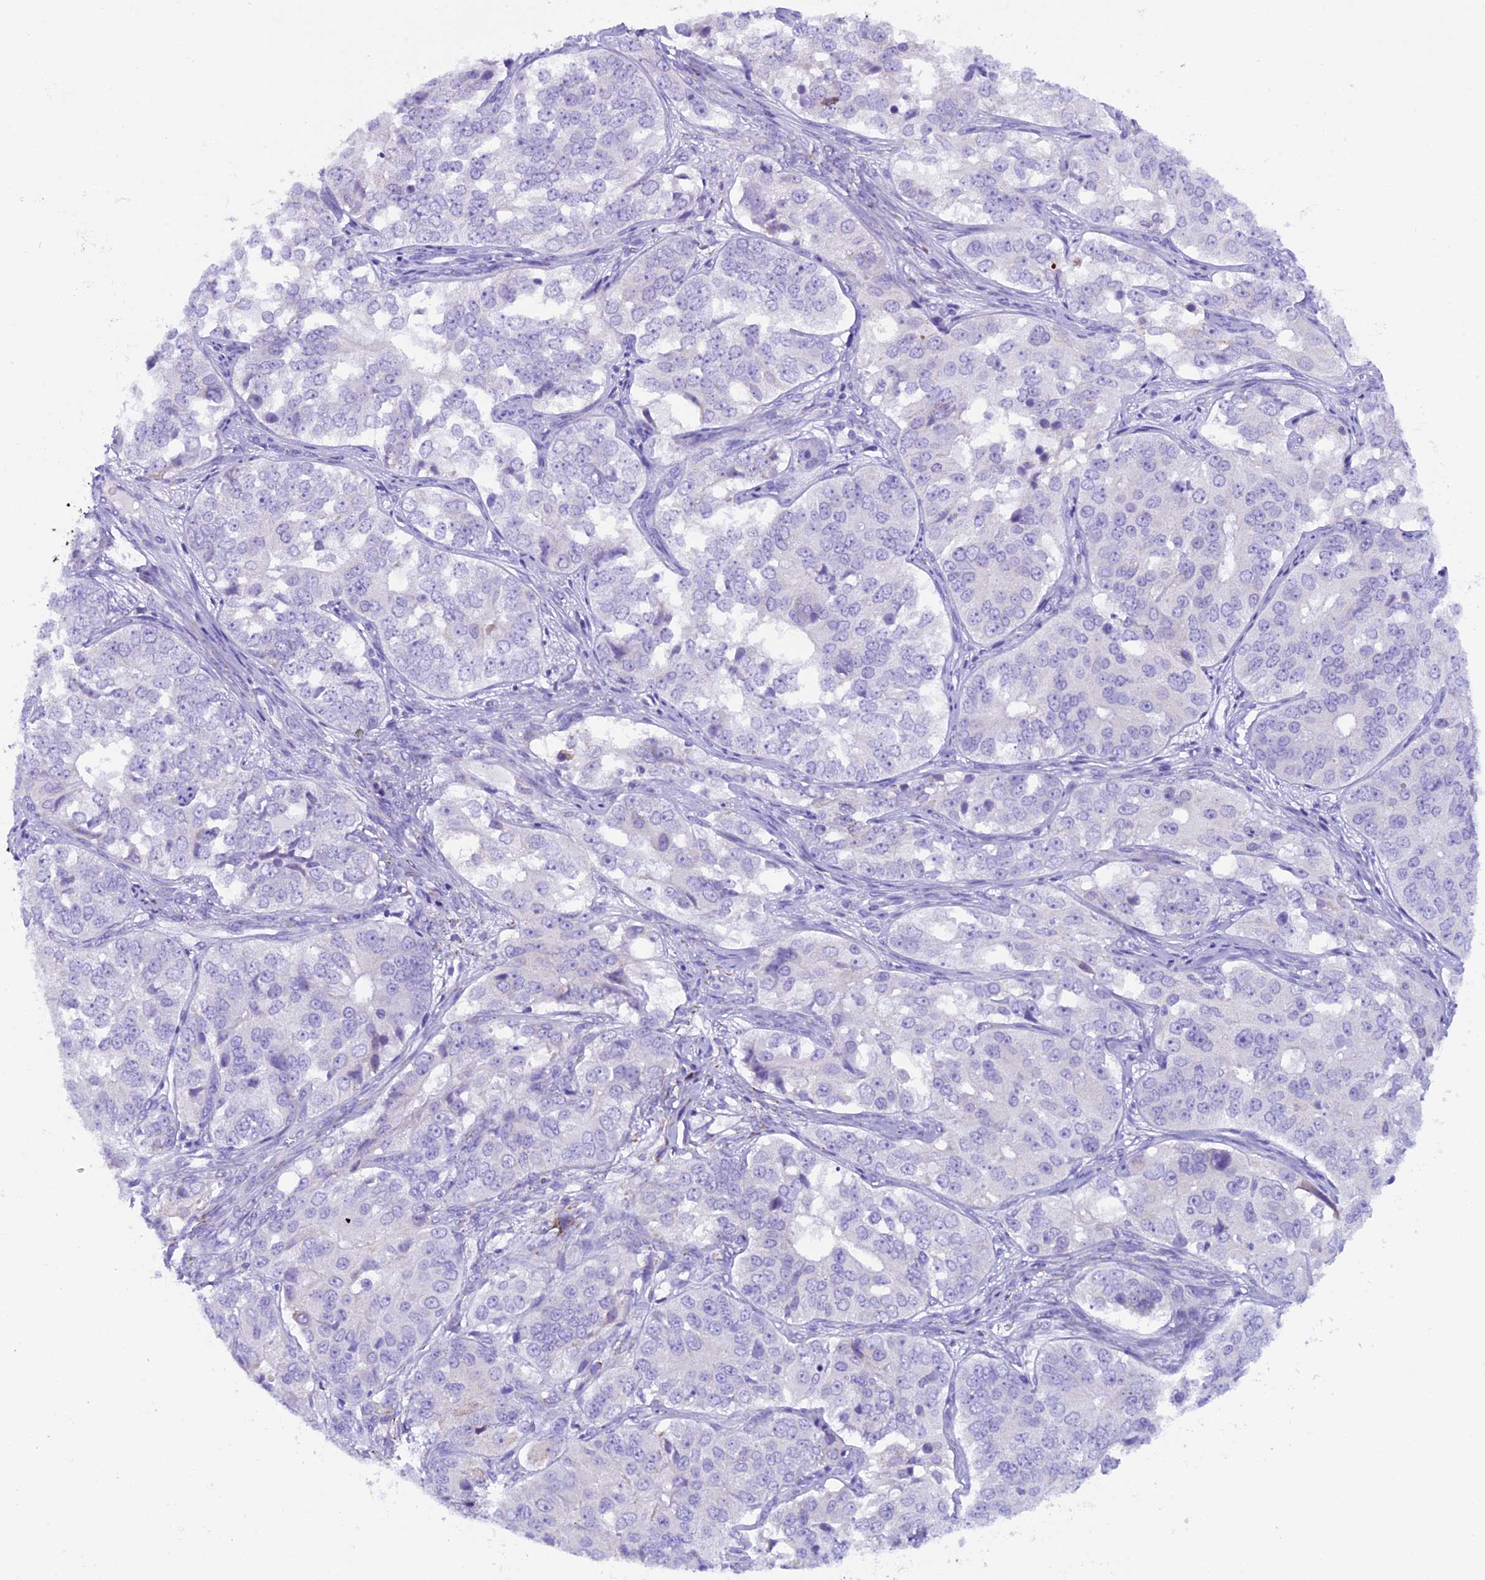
{"staining": {"intensity": "negative", "quantity": "none", "location": "none"}, "tissue": "ovarian cancer", "cell_type": "Tumor cells", "image_type": "cancer", "snomed": [{"axis": "morphology", "description": "Carcinoma, endometroid"}, {"axis": "topography", "description": "Ovary"}], "caption": "Protein analysis of ovarian cancer displays no significant staining in tumor cells.", "gene": "RTTN", "patient": {"sex": "female", "age": 51}}